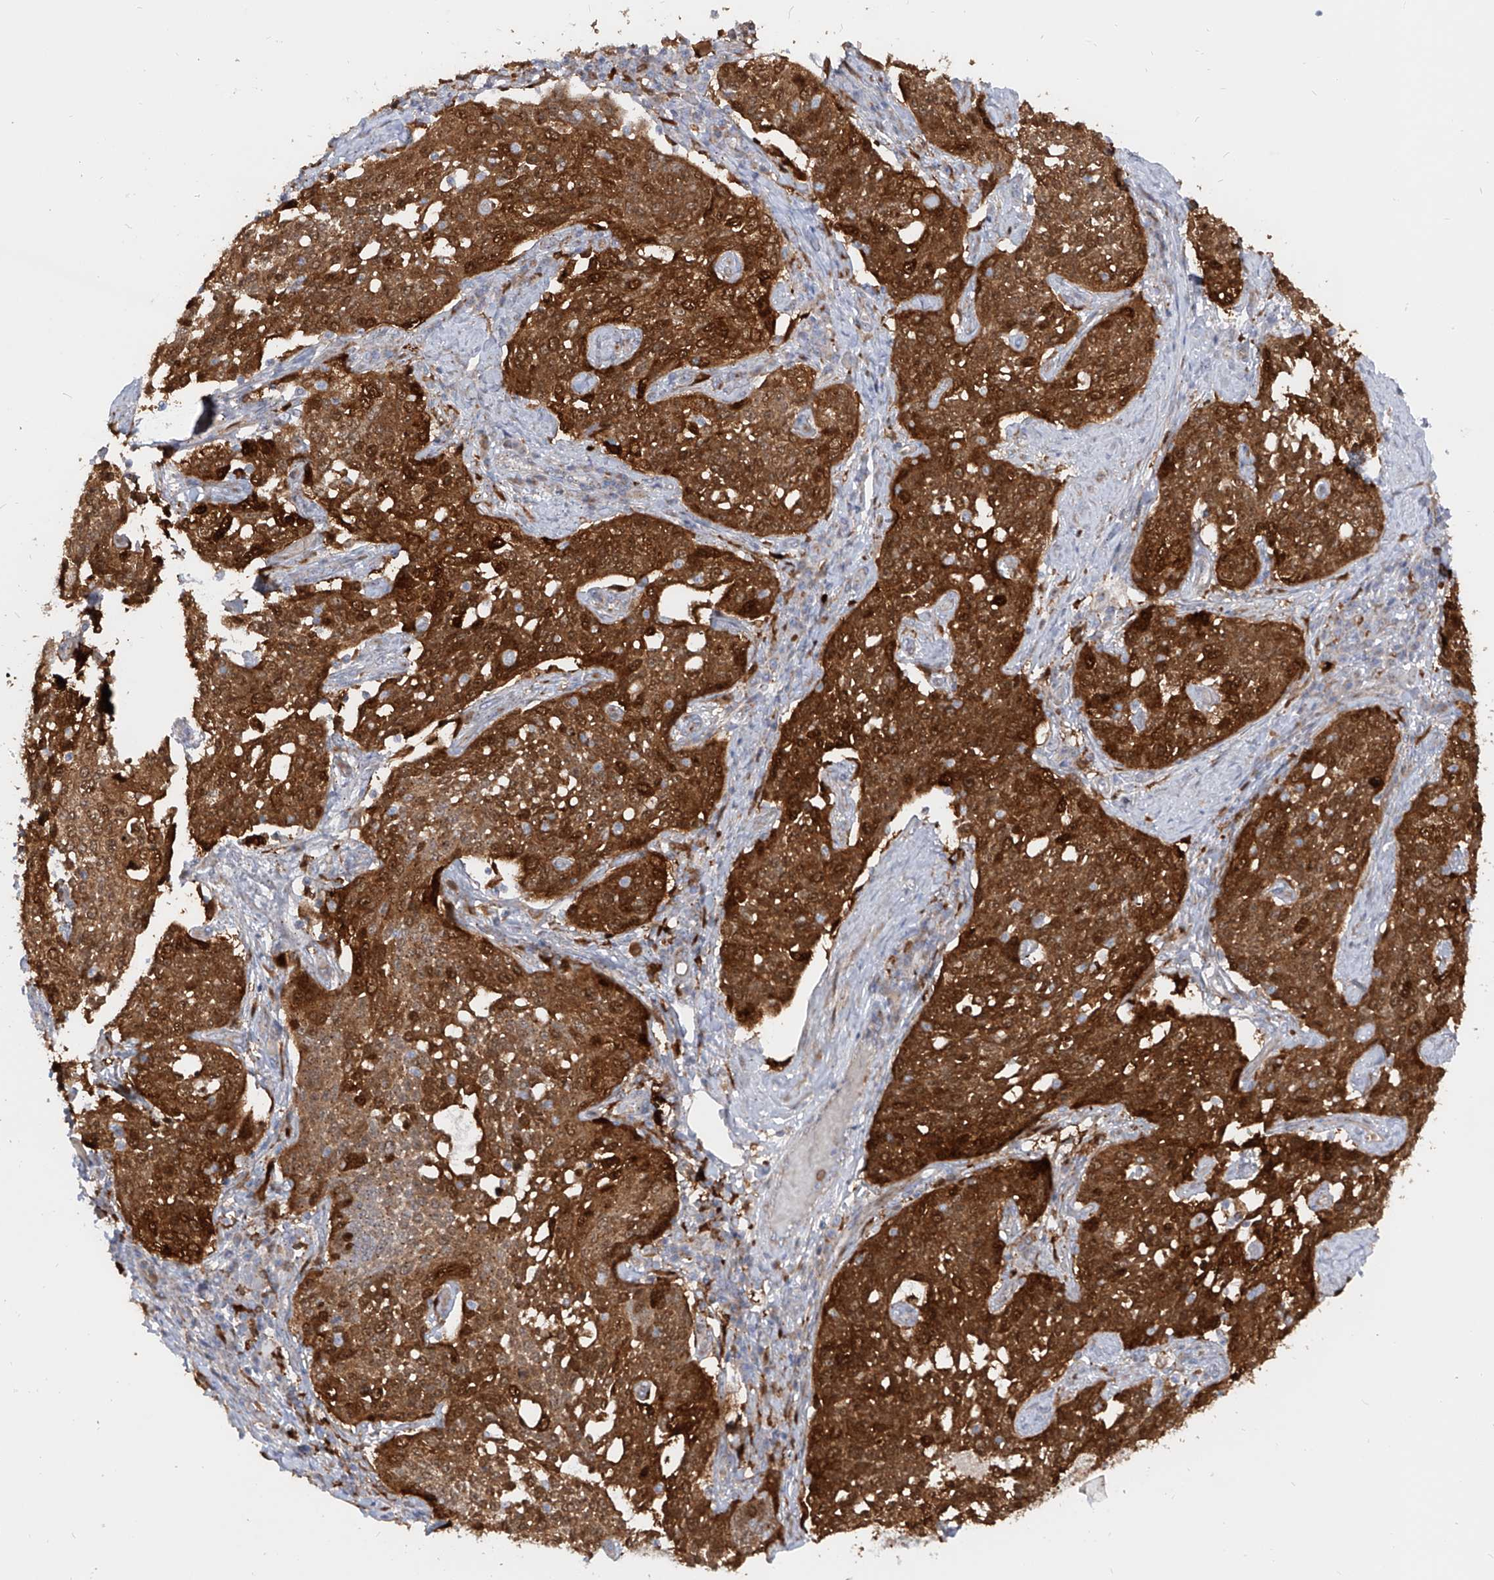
{"staining": {"intensity": "strong", "quantity": ">75%", "location": "cytoplasmic/membranous,nuclear"}, "tissue": "cervical cancer", "cell_type": "Tumor cells", "image_type": "cancer", "snomed": [{"axis": "morphology", "description": "Squamous cell carcinoma, NOS"}, {"axis": "topography", "description": "Cervix"}], "caption": "Immunohistochemical staining of cervical cancer demonstrates high levels of strong cytoplasmic/membranous and nuclear expression in about >75% of tumor cells.", "gene": "KYNU", "patient": {"sex": "female", "age": 34}}